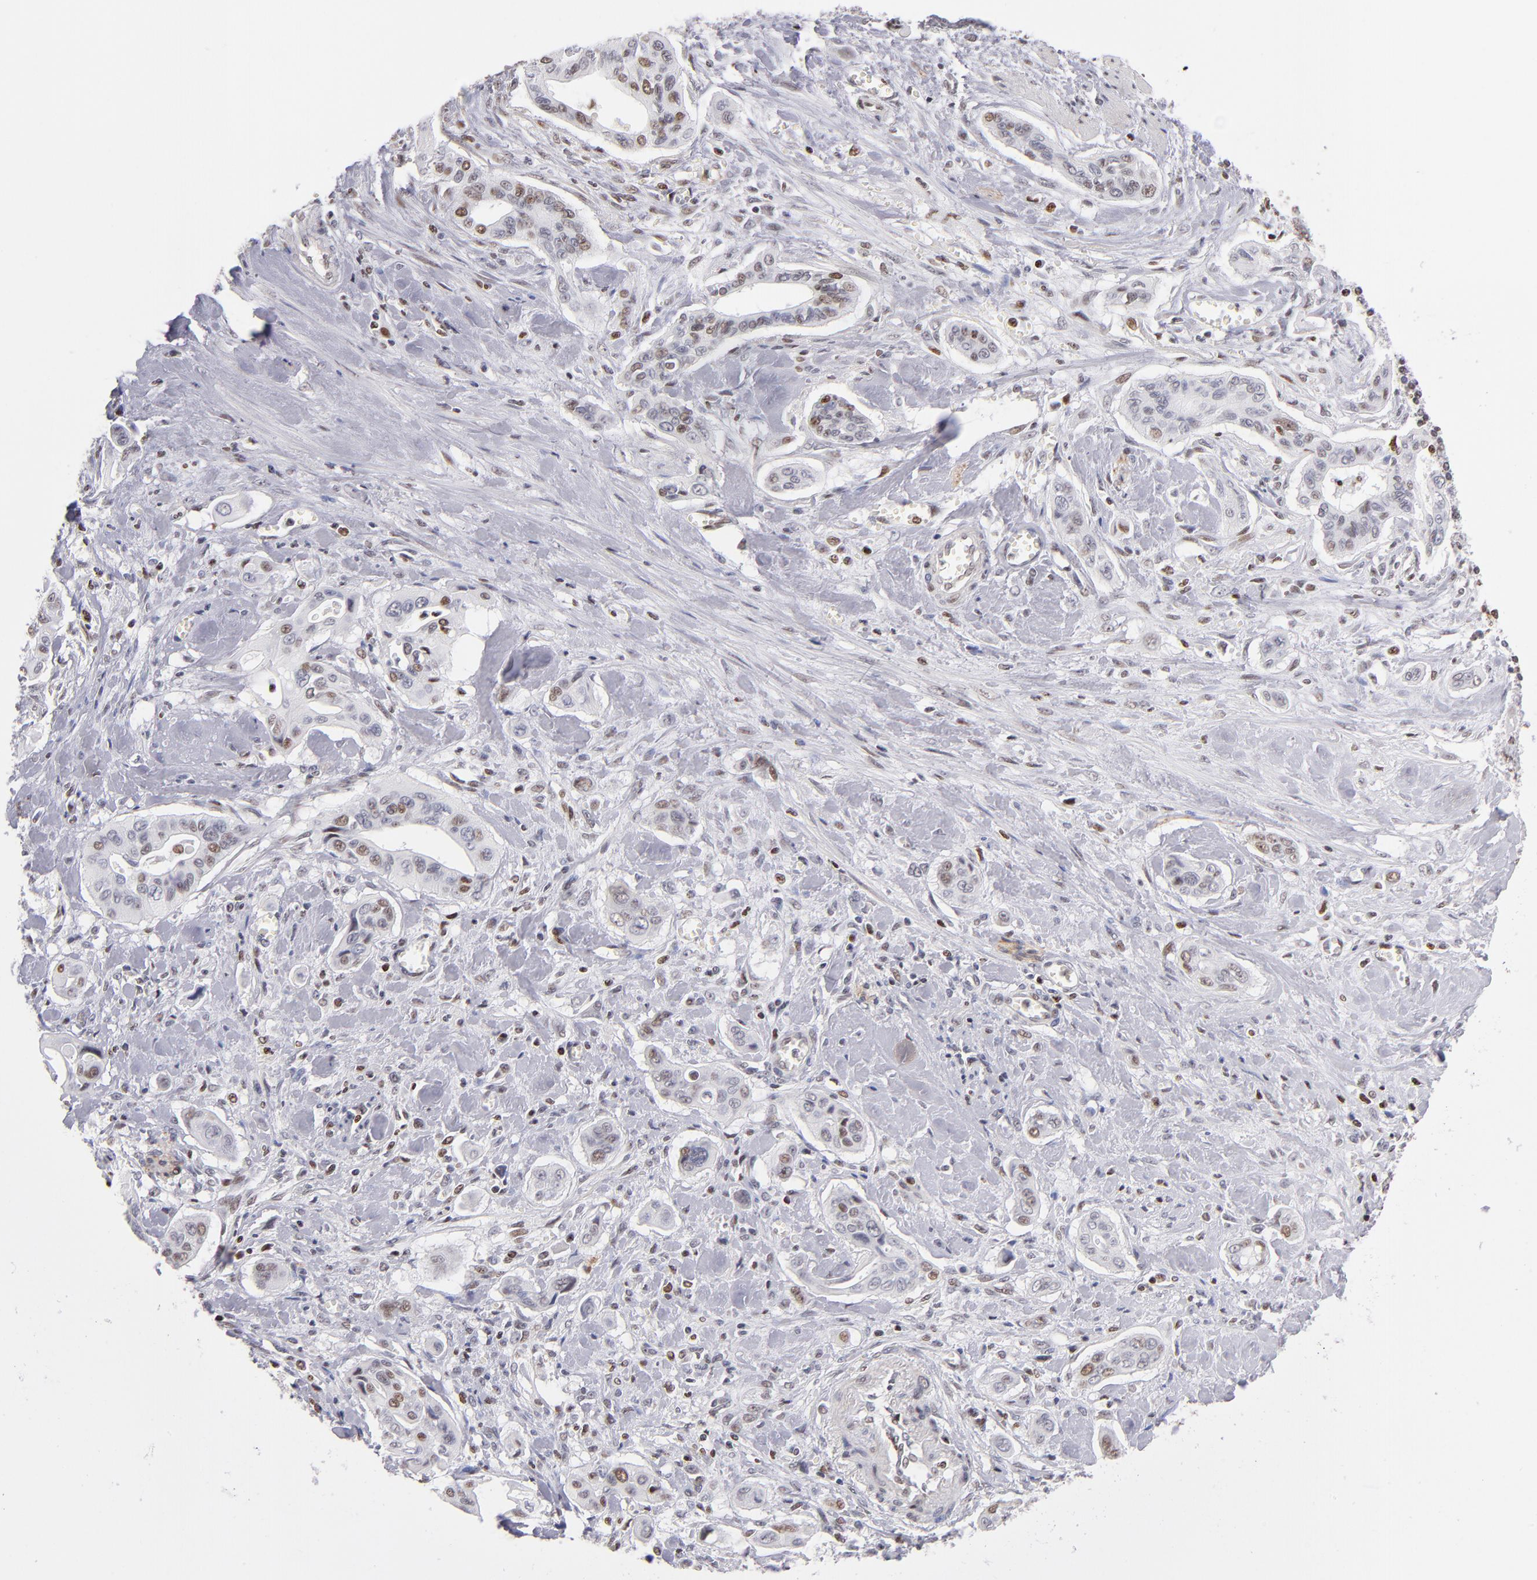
{"staining": {"intensity": "moderate", "quantity": "<25%", "location": "nuclear"}, "tissue": "pancreatic cancer", "cell_type": "Tumor cells", "image_type": "cancer", "snomed": [{"axis": "morphology", "description": "Adenocarcinoma, NOS"}, {"axis": "topography", "description": "Pancreas"}], "caption": "Human adenocarcinoma (pancreatic) stained with a brown dye reveals moderate nuclear positive staining in approximately <25% of tumor cells.", "gene": "POLA1", "patient": {"sex": "male", "age": 77}}